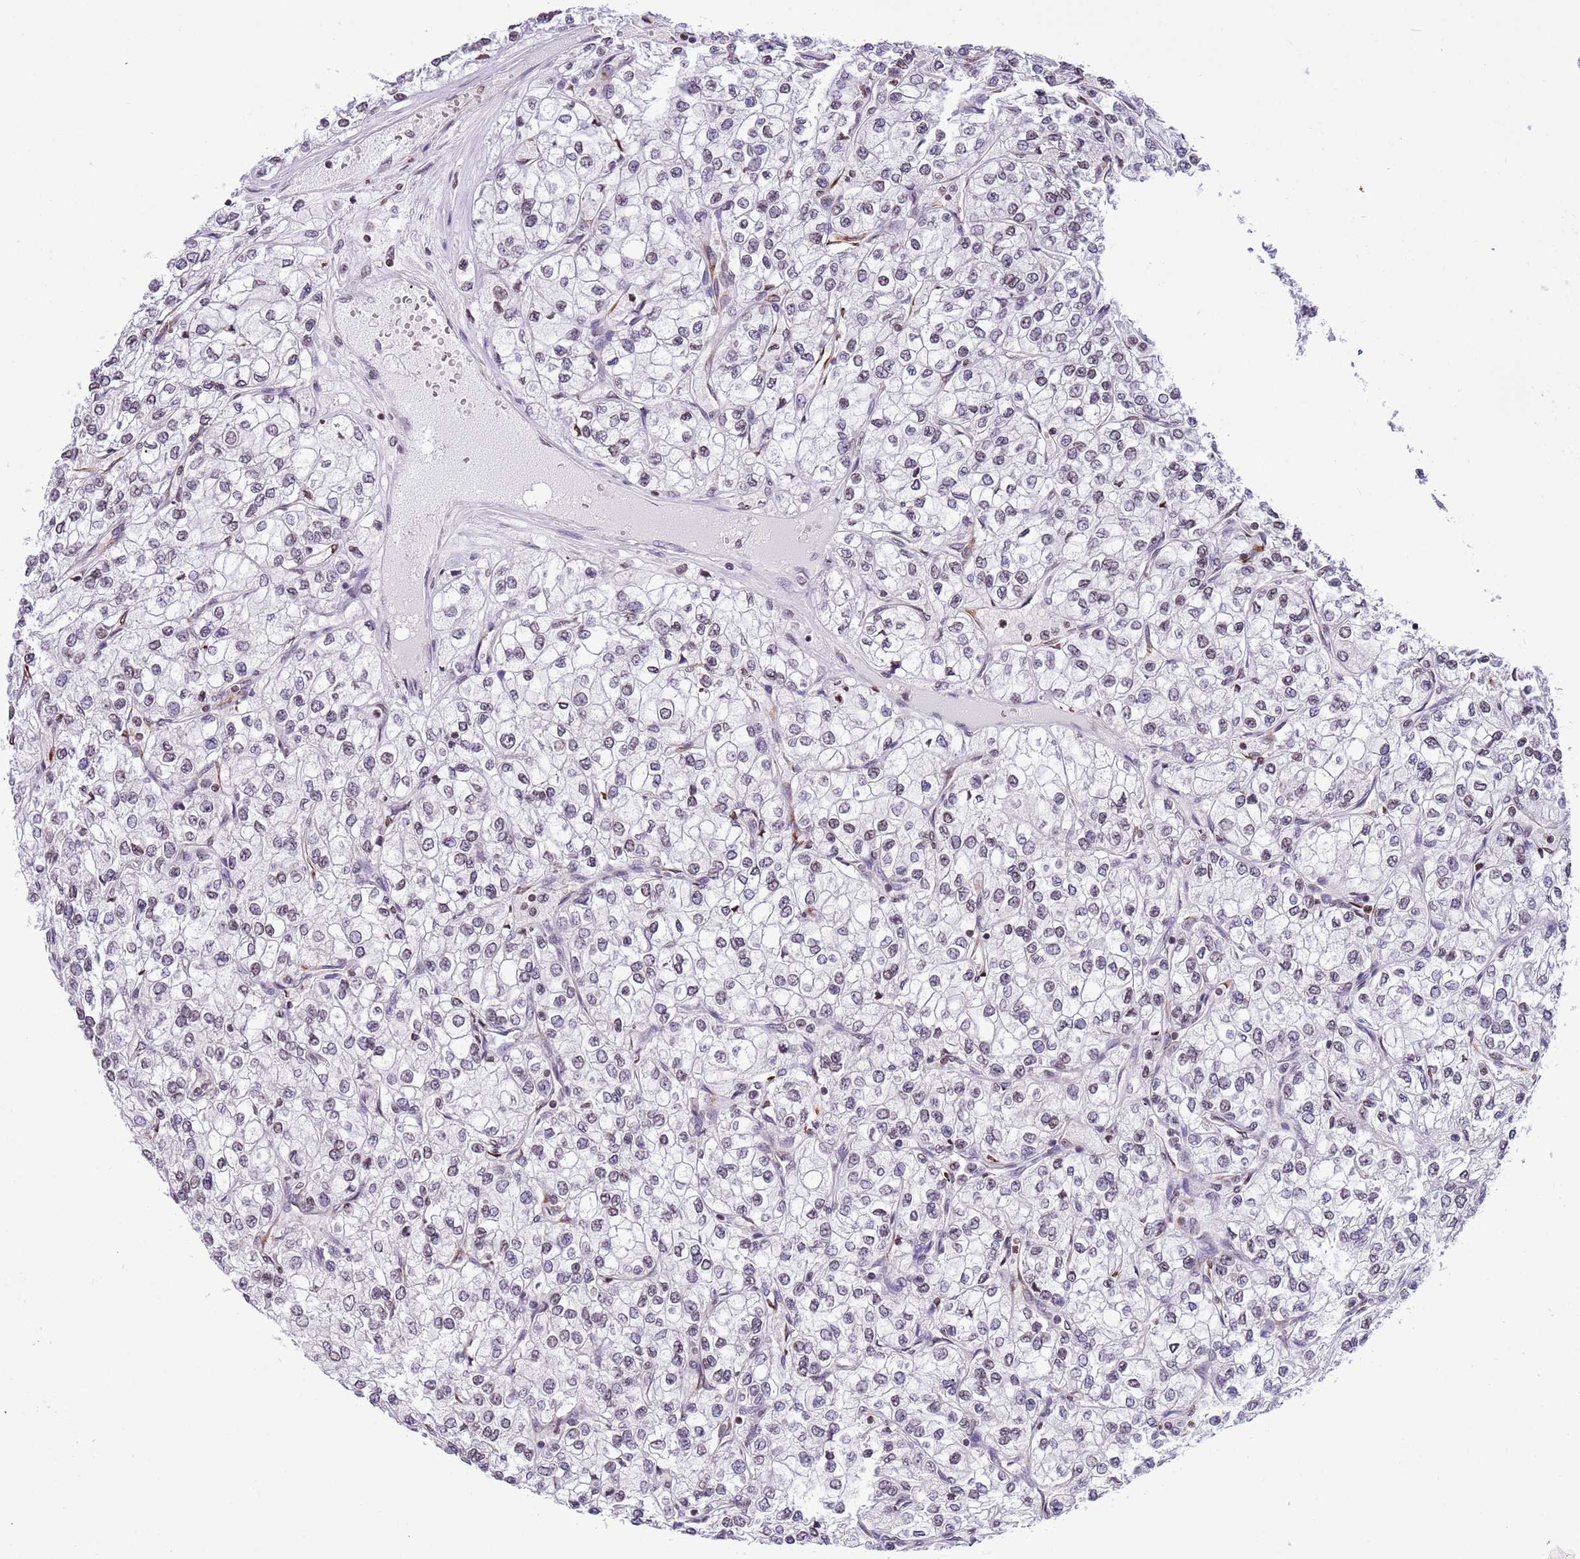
{"staining": {"intensity": "negative", "quantity": "none", "location": "none"}, "tissue": "renal cancer", "cell_type": "Tumor cells", "image_type": "cancer", "snomed": [{"axis": "morphology", "description": "Adenocarcinoma, NOS"}, {"axis": "topography", "description": "Kidney"}], "caption": "Tumor cells show no significant expression in renal cancer.", "gene": "NRIP1", "patient": {"sex": "male", "age": 80}}